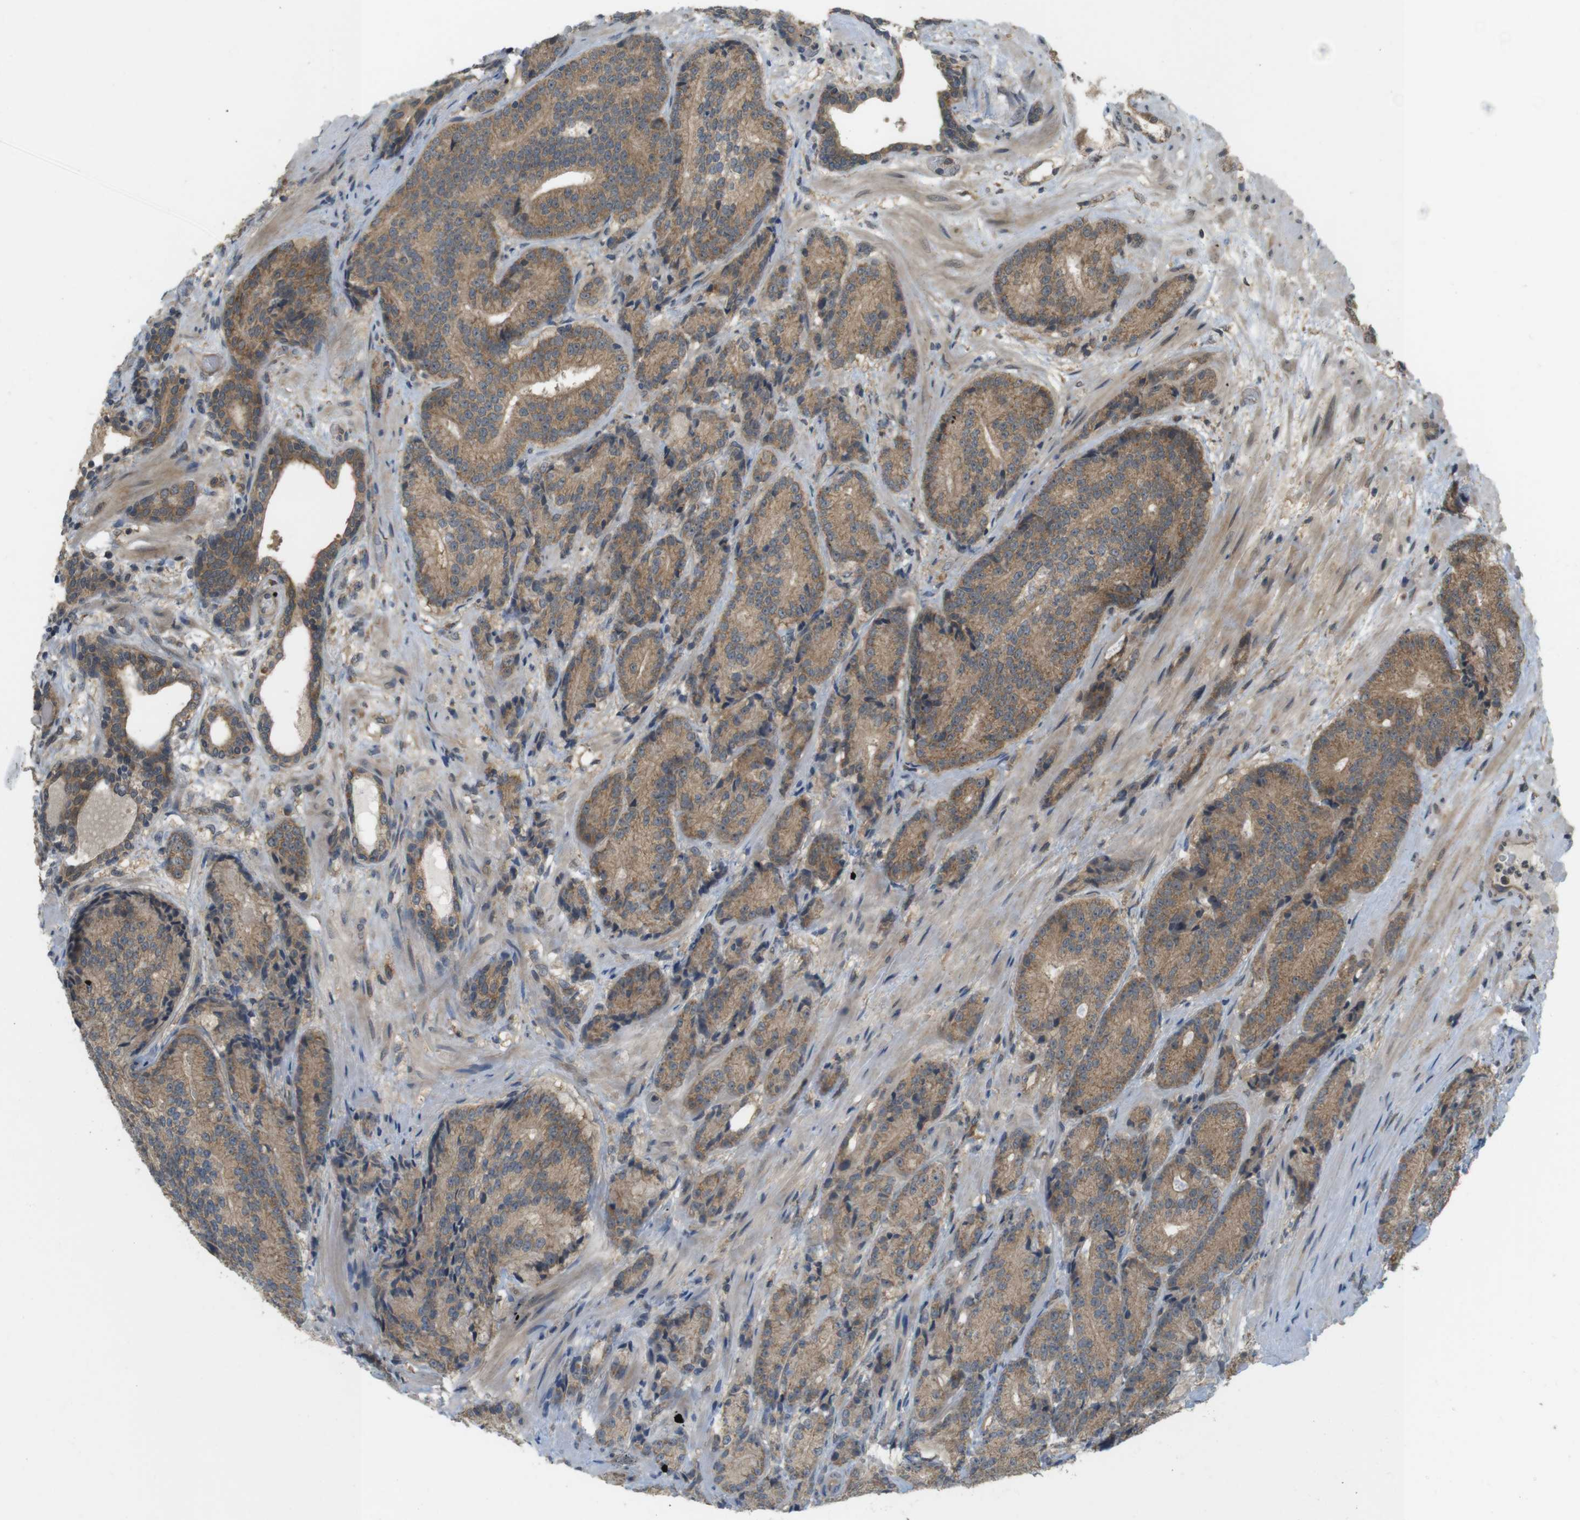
{"staining": {"intensity": "moderate", "quantity": ">75%", "location": "cytoplasmic/membranous"}, "tissue": "prostate cancer", "cell_type": "Tumor cells", "image_type": "cancer", "snomed": [{"axis": "morphology", "description": "Adenocarcinoma, High grade"}, {"axis": "topography", "description": "Prostate"}], "caption": "Prostate cancer was stained to show a protein in brown. There is medium levels of moderate cytoplasmic/membranous positivity in approximately >75% of tumor cells.", "gene": "RNF130", "patient": {"sex": "male", "age": 61}}